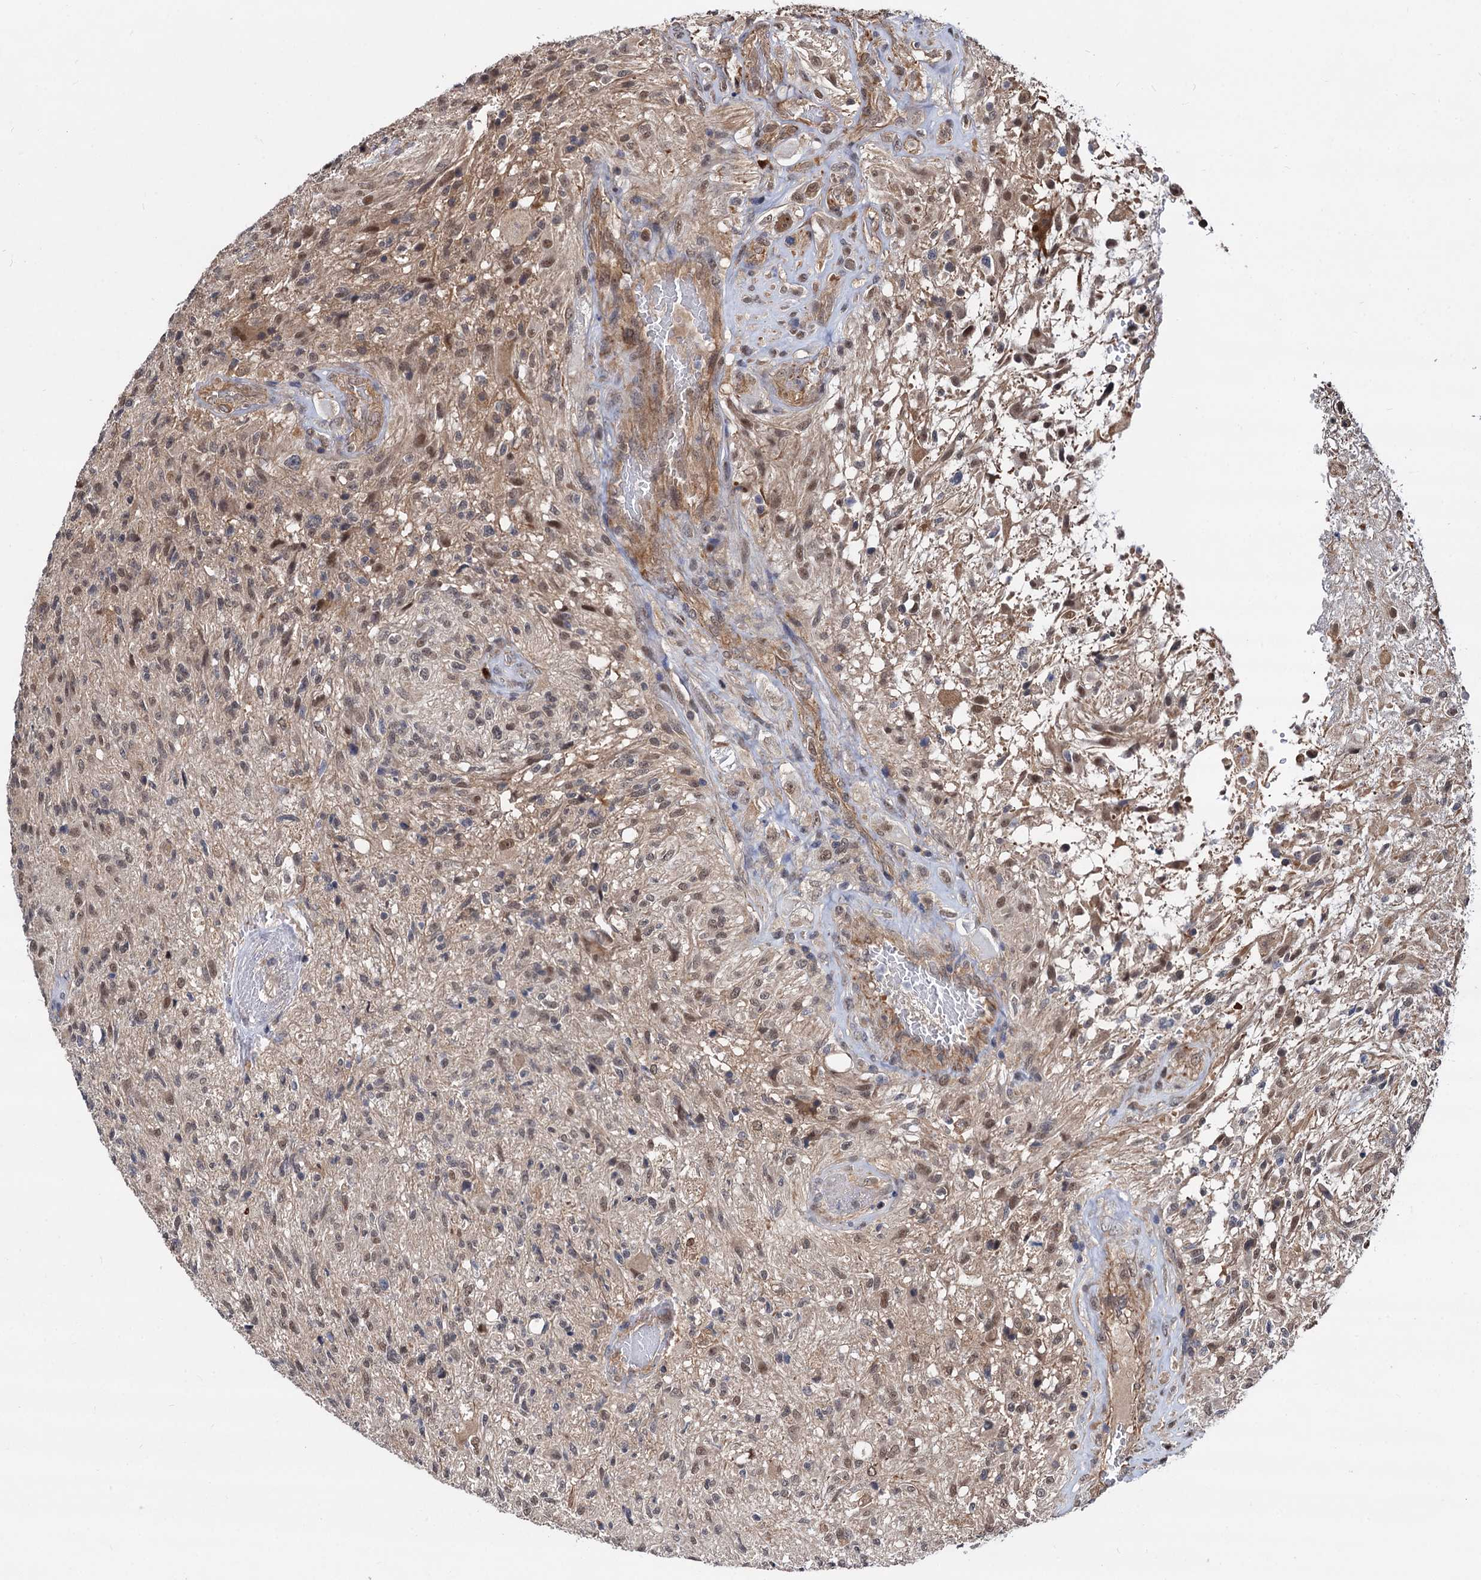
{"staining": {"intensity": "weak", "quantity": "<25%", "location": "cytoplasmic/membranous"}, "tissue": "glioma", "cell_type": "Tumor cells", "image_type": "cancer", "snomed": [{"axis": "morphology", "description": "Glioma, malignant, High grade"}, {"axis": "topography", "description": "Brain"}], "caption": "High-grade glioma (malignant) was stained to show a protein in brown. There is no significant positivity in tumor cells.", "gene": "PSMD4", "patient": {"sex": "male", "age": 56}}